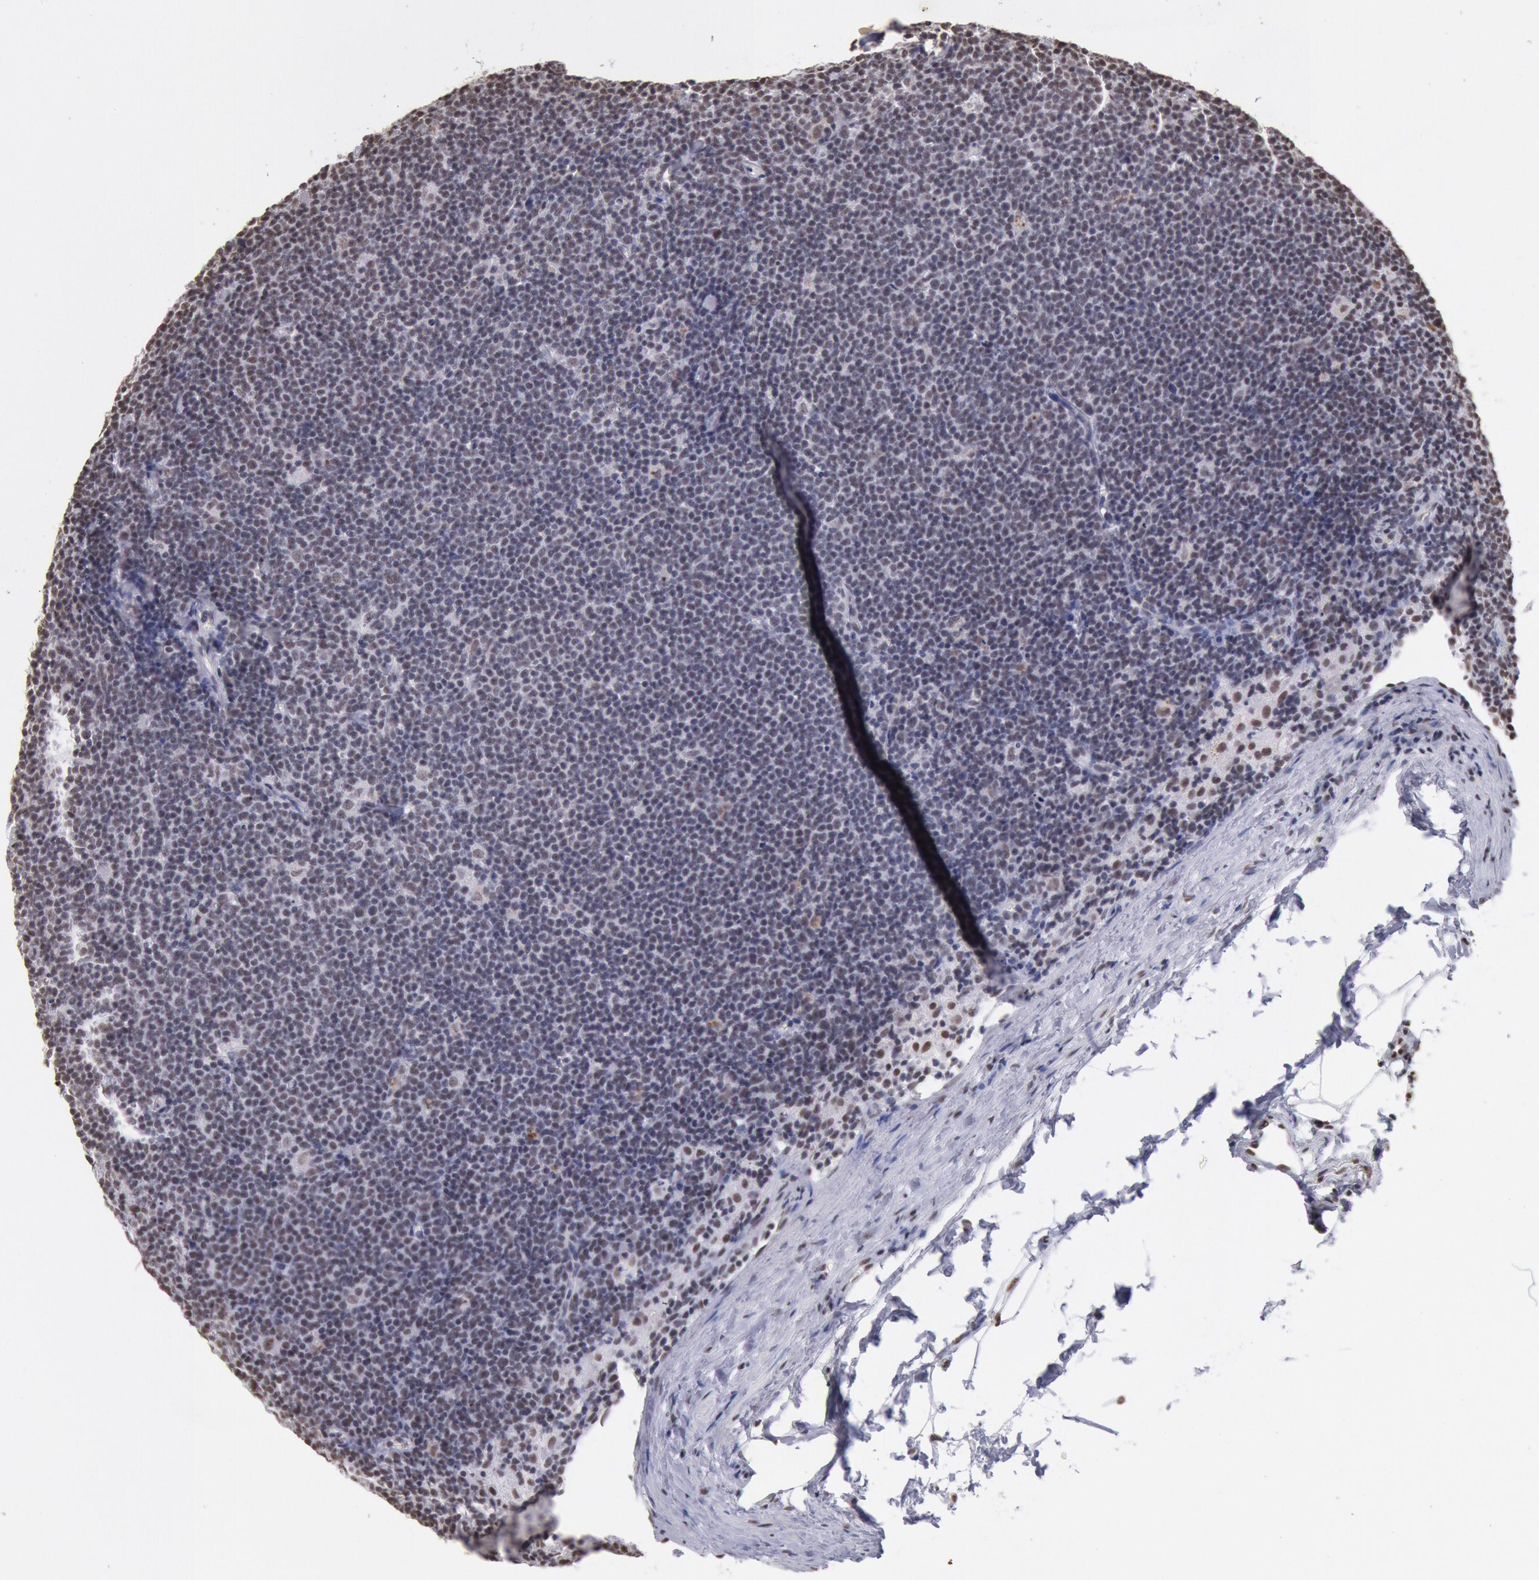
{"staining": {"intensity": "weak", "quantity": "<25%", "location": "nuclear"}, "tissue": "lymphoma", "cell_type": "Tumor cells", "image_type": "cancer", "snomed": [{"axis": "morphology", "description": "Malignant lymphoma, non-Hodgkin's type, Low grade"}, {"axis": "topography", "description": "Lymph node"}], "caption": "This is an immunohistochemistry (IHC) image of lymphoma. There is no staining in tumor cells.", "gene": "SNRPD3", "patient": {"sex": "male", "age": 65}}